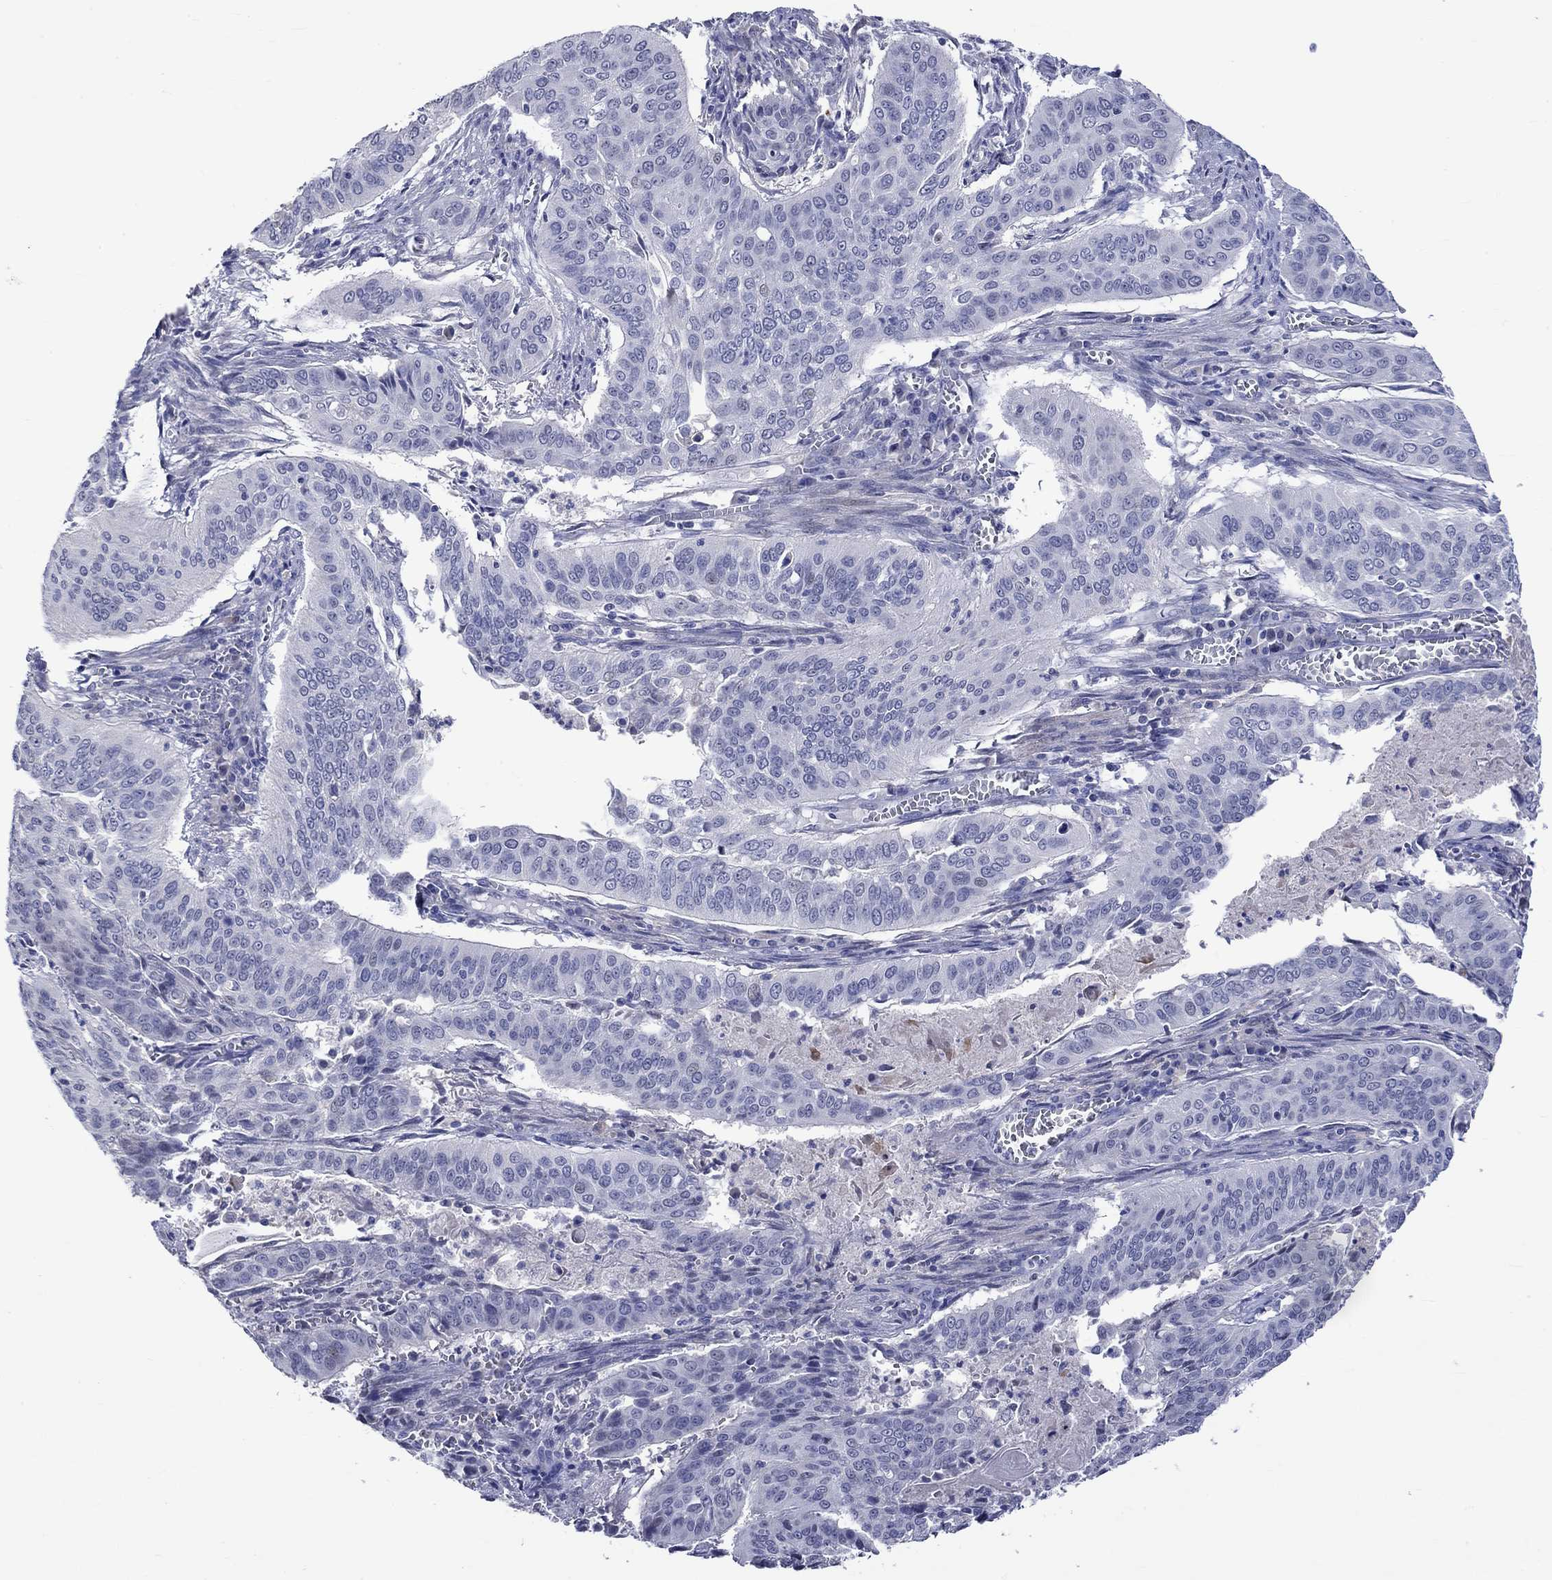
{"staining": {"intensity": "negative", "quantity": "none", "location": "none"}, "tissue": "cervical cancer", "cell_type": "Tumor cells", "image_type": "cancer", "snomed": [{"axis": "morphology", "description": "Squamous cell carcinoma, NOS"}, {"axis": "topography", "description": "Cervix"}], "caption": "Cervical squamous cell carcinoma stained for a protein using immunohistochemistry shows no staining tumor cells.", "gene": "CRYAB", "patient": {"sex": "female", "age": 39}}